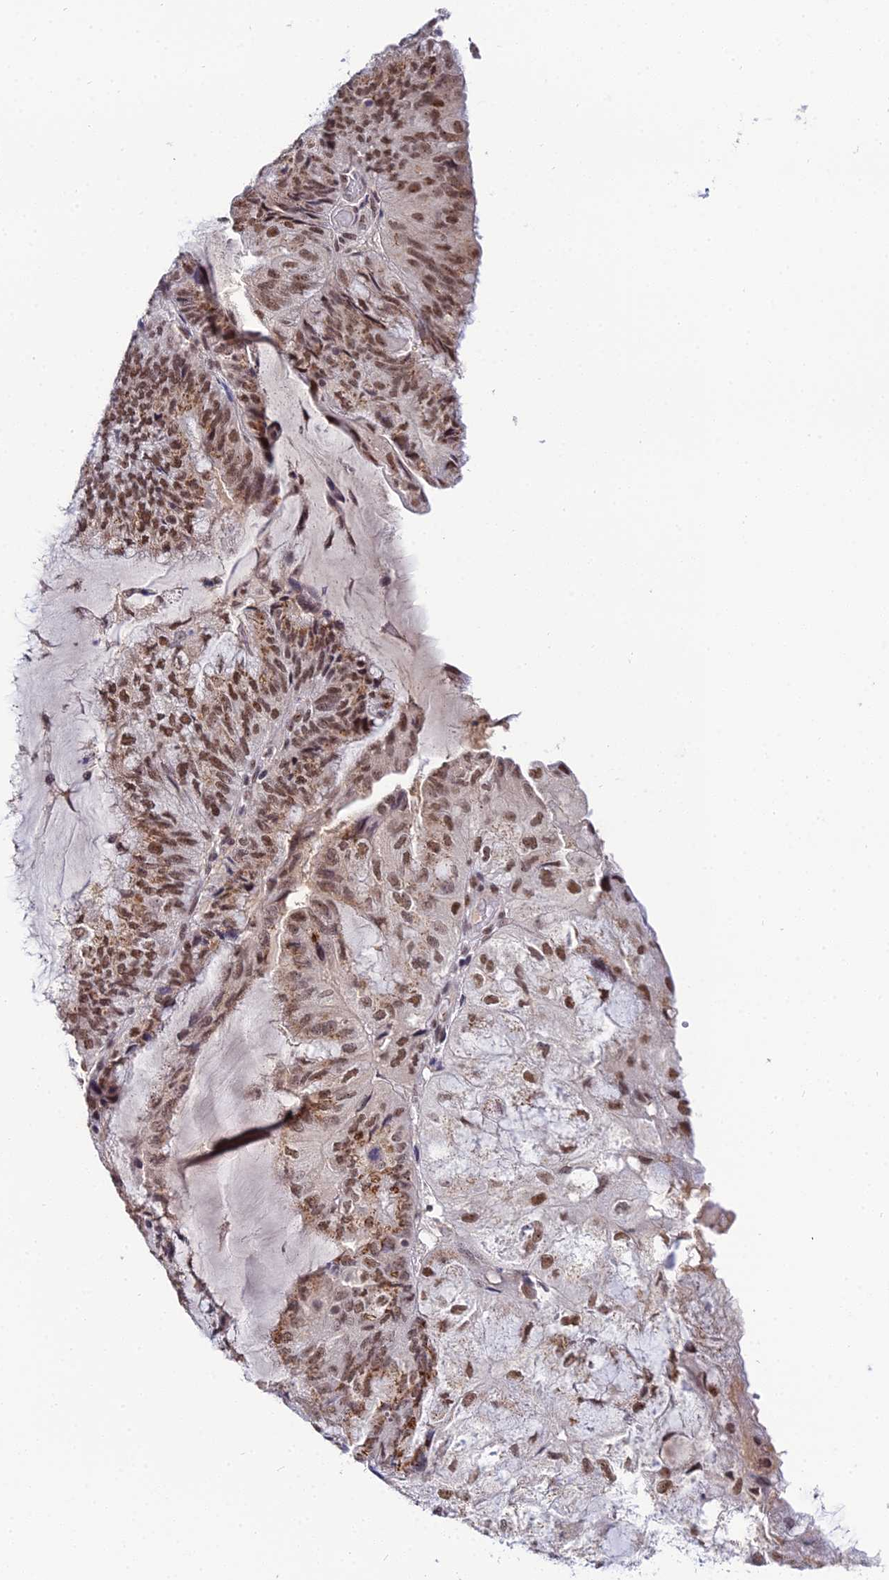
{"staining": {"intensity": "moderate", "quantity": ">75%", "location": "cytoplasmic/membranous,nuclear"}, "tissue": "endometrial cancer", "cell_type": "Tumor cells", "image_type": "cancer", "snomed": [{"axis": "morphology", "description": "Adenocarcinoma, NOS"}, {"axis": "topography", "description": "Endometrium"}], "caption": "This is an image of immunohistochemistry (IHC) staining of adenocarcinoma (endometrial), which shows moderate expression in the cytoplasmic/membranous and nuclear of tumor cells.", "gene": "EXOSC3", "patient": {"sex": "female", "age": 81}}